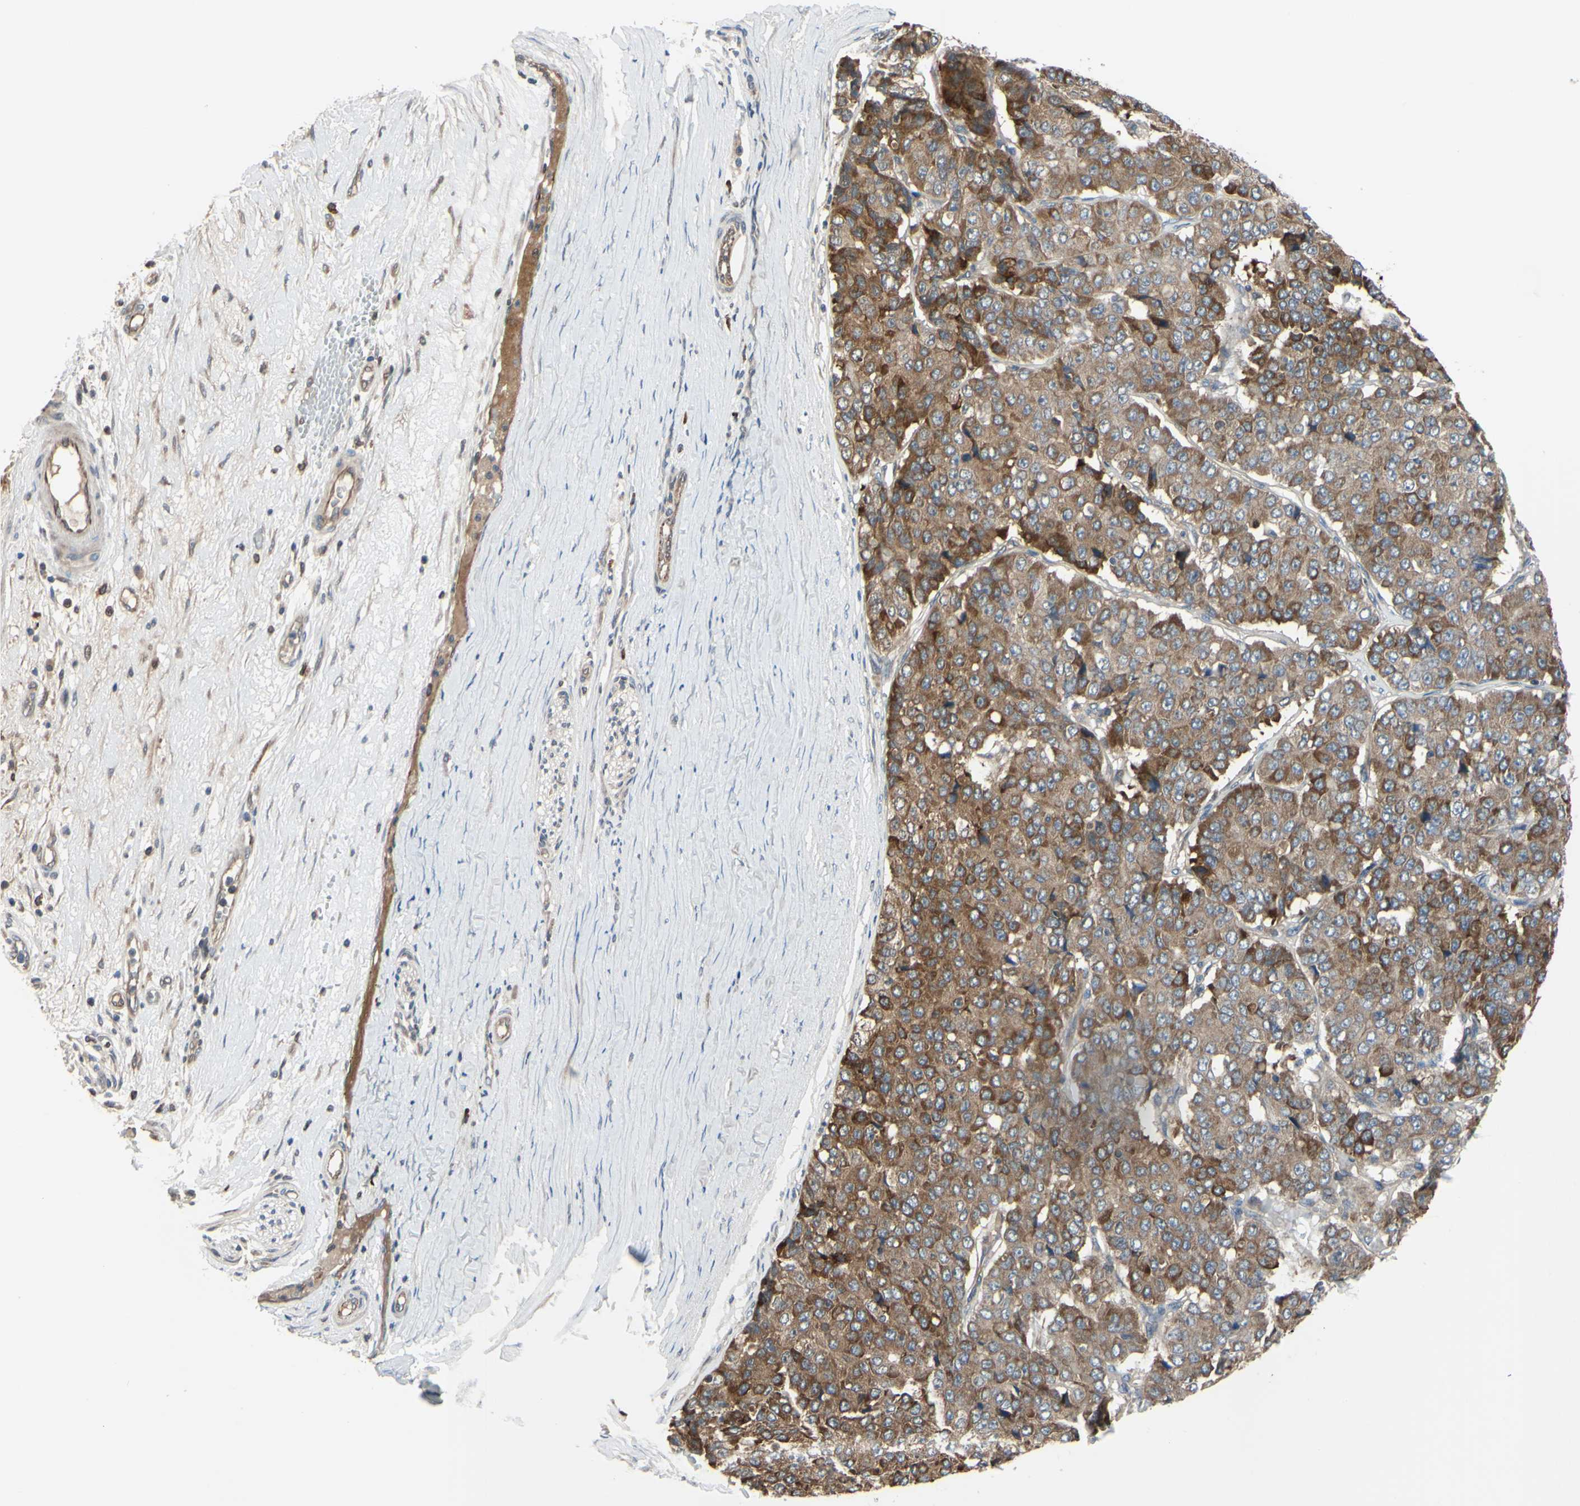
{"staining": {"intensity": "moderate", "quantity": ">75%", "location": "cytoplasmic/membranous"}, "tissue": "pancreatic cancer", "cell_type": "Tumor cells", "image_type": "cancer", "snomed": [{"axis": "morphology", "description": "Adenocarcinoma, NOS"}, {"axis": "topography", "description": "Pancreas"}], "caption": "Immunohistochemical staining of pancreatic cancer (adenocarcinoma) shows moderate cytoplasmic/membranous protein staining in about >75% of tumor cells.", "gene": "XIAP", "patient": {"sex": "male", "age": 50}}